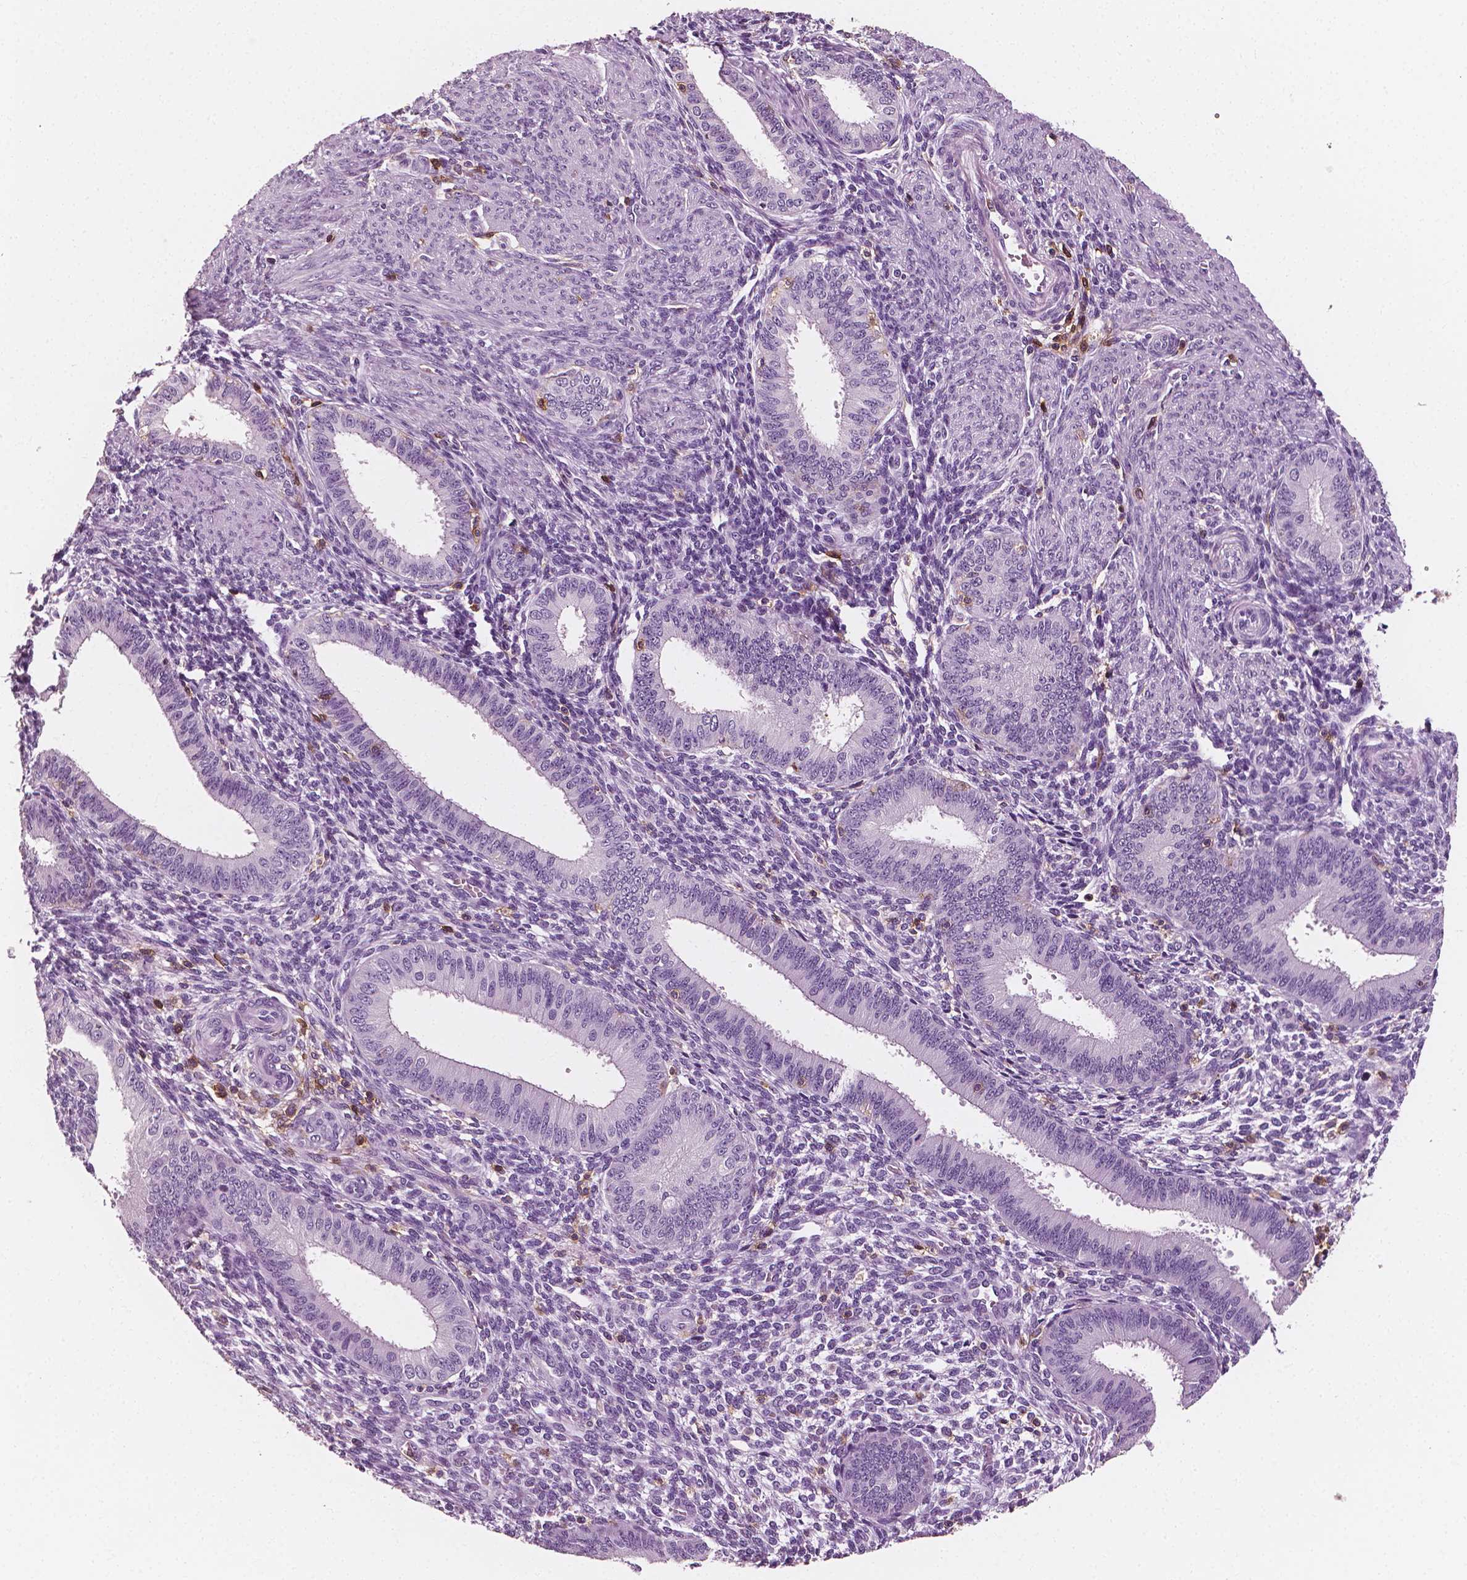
{"staining": {"intensity": "moderate", "quantity": "<25%", "location": "cytoplasmic/membranous"}, "tissue": "endometrium", "cell_type": "Cells in endometrial stroma", "image_type": "normal", "snomed": [{"axis": "morphology", "description": "Normal tissue, NOS"}, {"axis": "topography", "description": "Endometrium"}], "caption": "IHC micrograph of unremarkable endometrium: endometrium stained using immunohistochemistry demonstrates low levels of moderate protein expression localized specifically in the cytoplasmic/membranous of cells in endometrial stroma, appearing as a cytoplasmic/membranous brown color.", "gene": "PTPRC", "patient": {"sex": "female", "age": 39}}